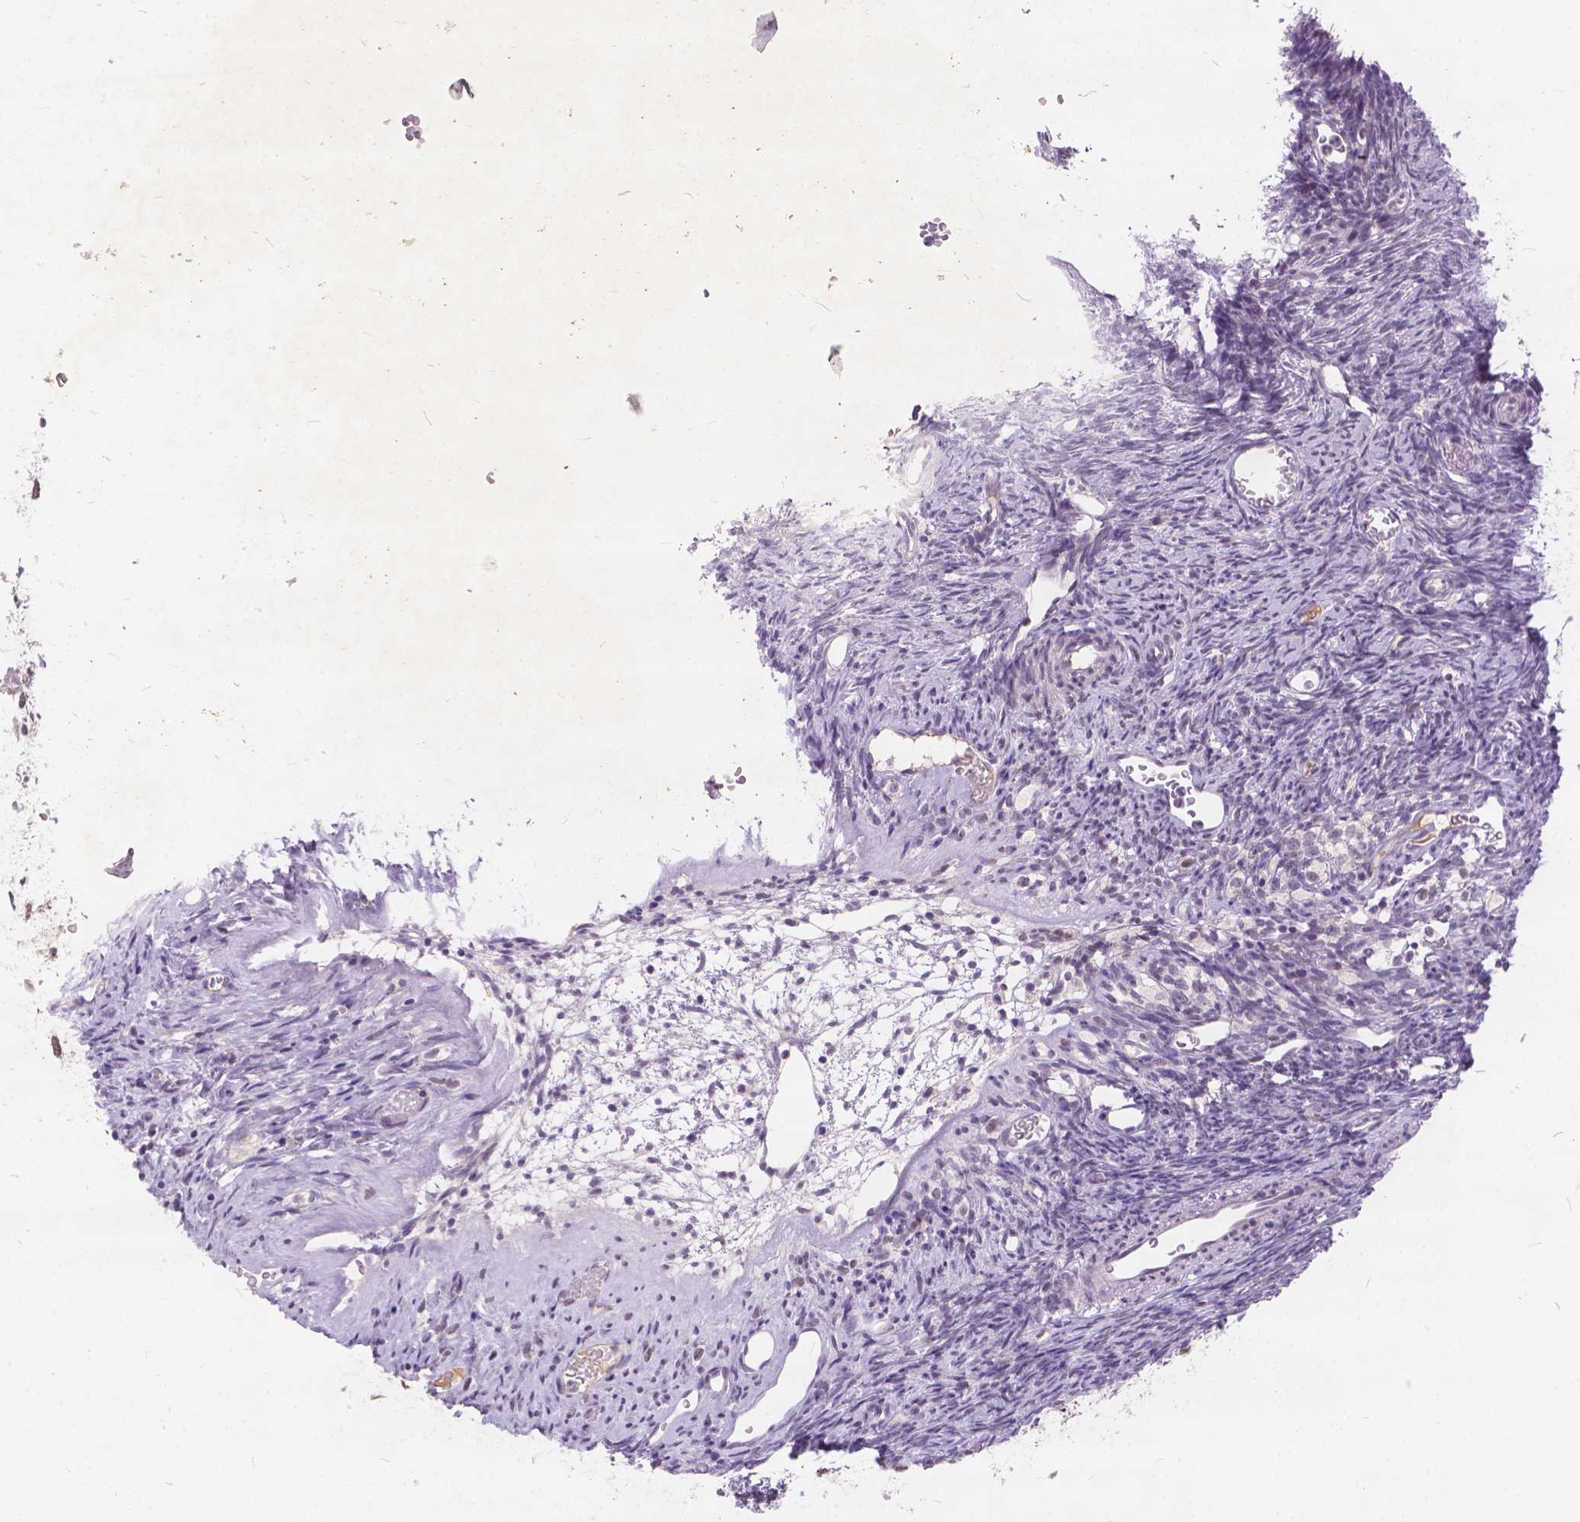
{"staining": {"intensity": "negative", "quantity": "none", "location": "none"}, "tissue": "ovary", "cell_type": "Ovarian stroma cells", "image_type": "normal", "snomed": [{"axis": "morphology", "description": "Normal tissue, NOS"}, {"axis": "topography", "description": "Ovary"}], "caption": "This is a micrograph of immunohistochemistry staining of unremarkable ovary, which shows no expression in ovarian stroma cells. (DAB immunohistochemistry (IHC), high magnification).", "gene": "FAM53A", "patient": {"sex": "female", "age": 39}}